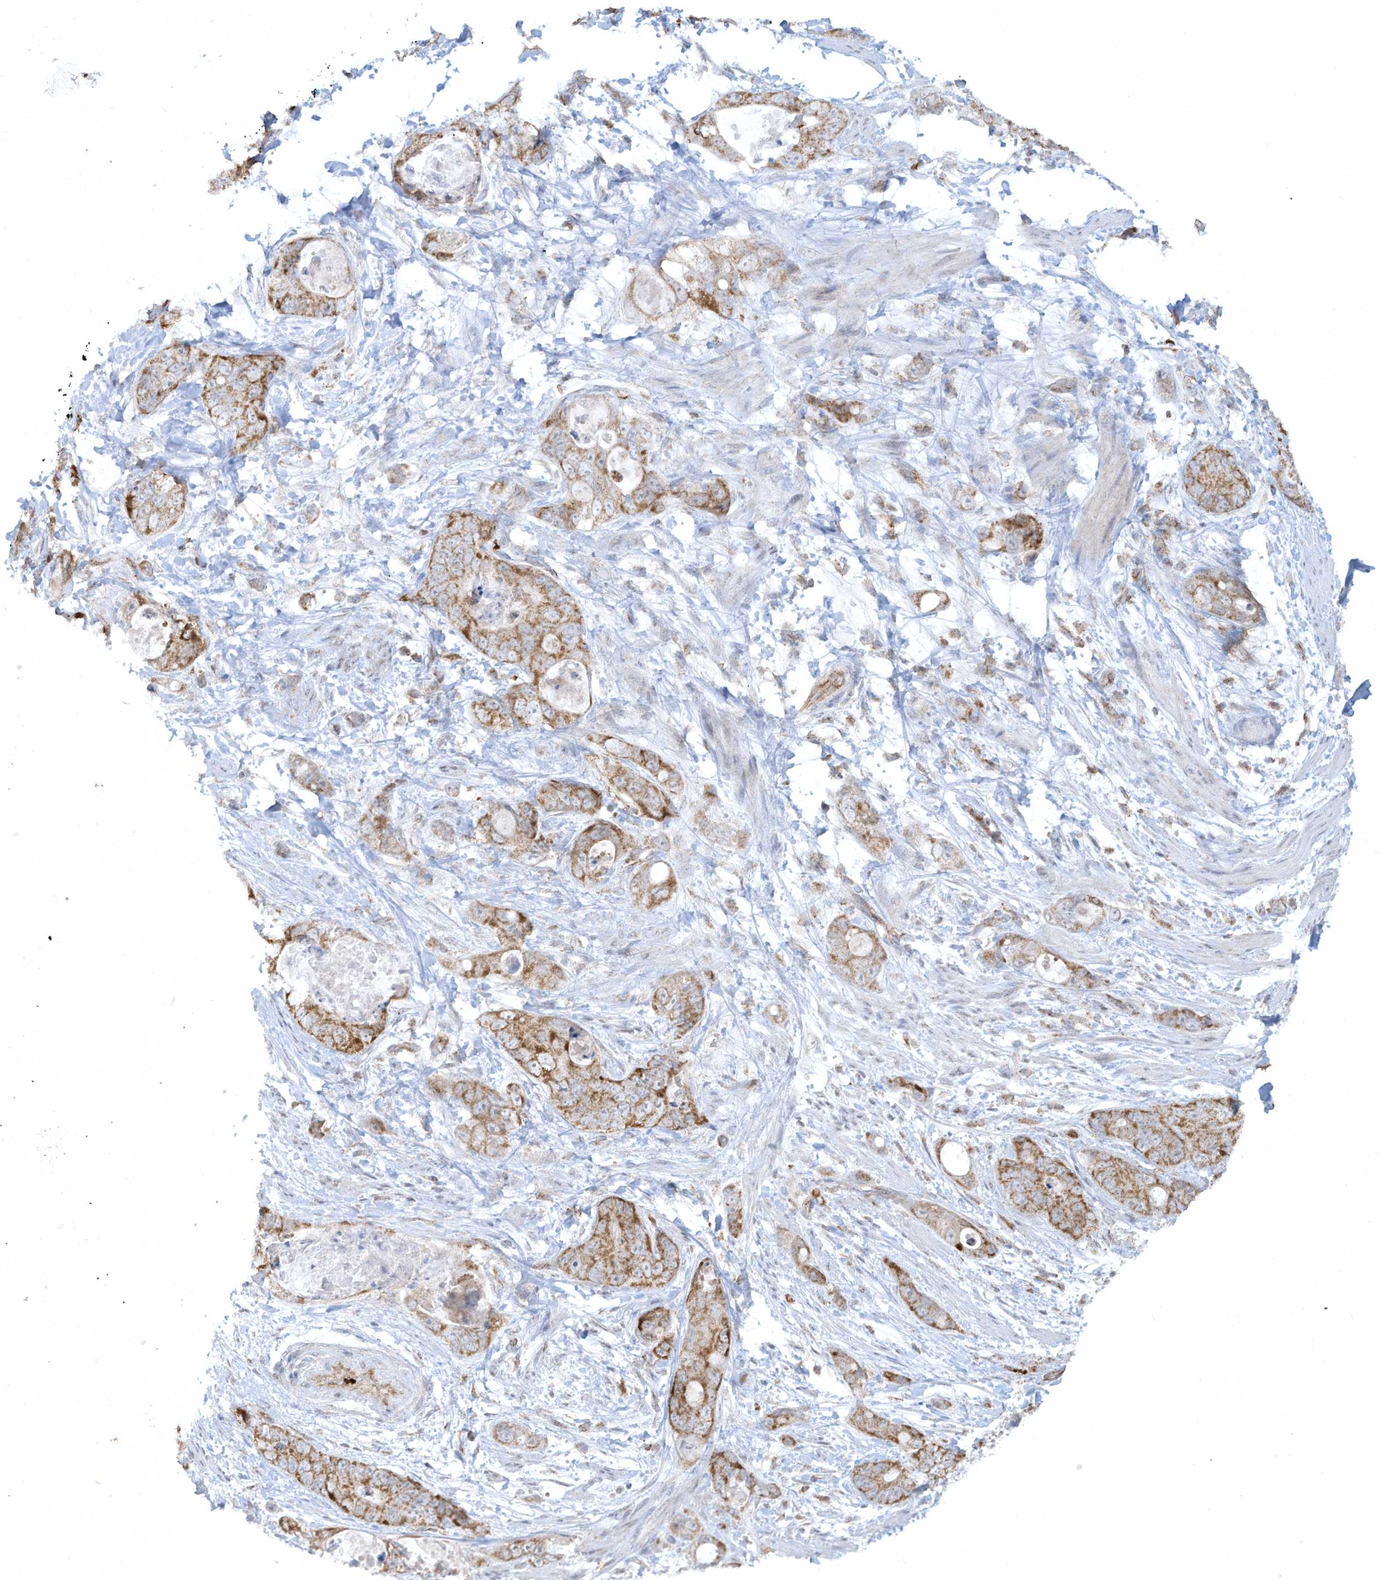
{"staining": {"intensity": "moderate", "quantity": ">75%", "location": "cytoplasmic/membranous"}, "tissue": "stomach cancer", "cell_type": "Tumor cells", "image_type": "cancer", "snomed": [{"axis": "morphology", "description": "Adenocarcinoma, NOS"}, {"axis": "topography", "description": "Stomach"}], "caption": "A high-resolution micrograph shows immunohistochemistry staining of adenocarcinoma (stomach), which displays moderate cytoplasmic/membranous positivity in approximately >75% of tumor cells. (IHC, brightfield microscopy, high magnification).", "gene": "CHRNA4", "patient": {"sex": "female", "age": 89}}